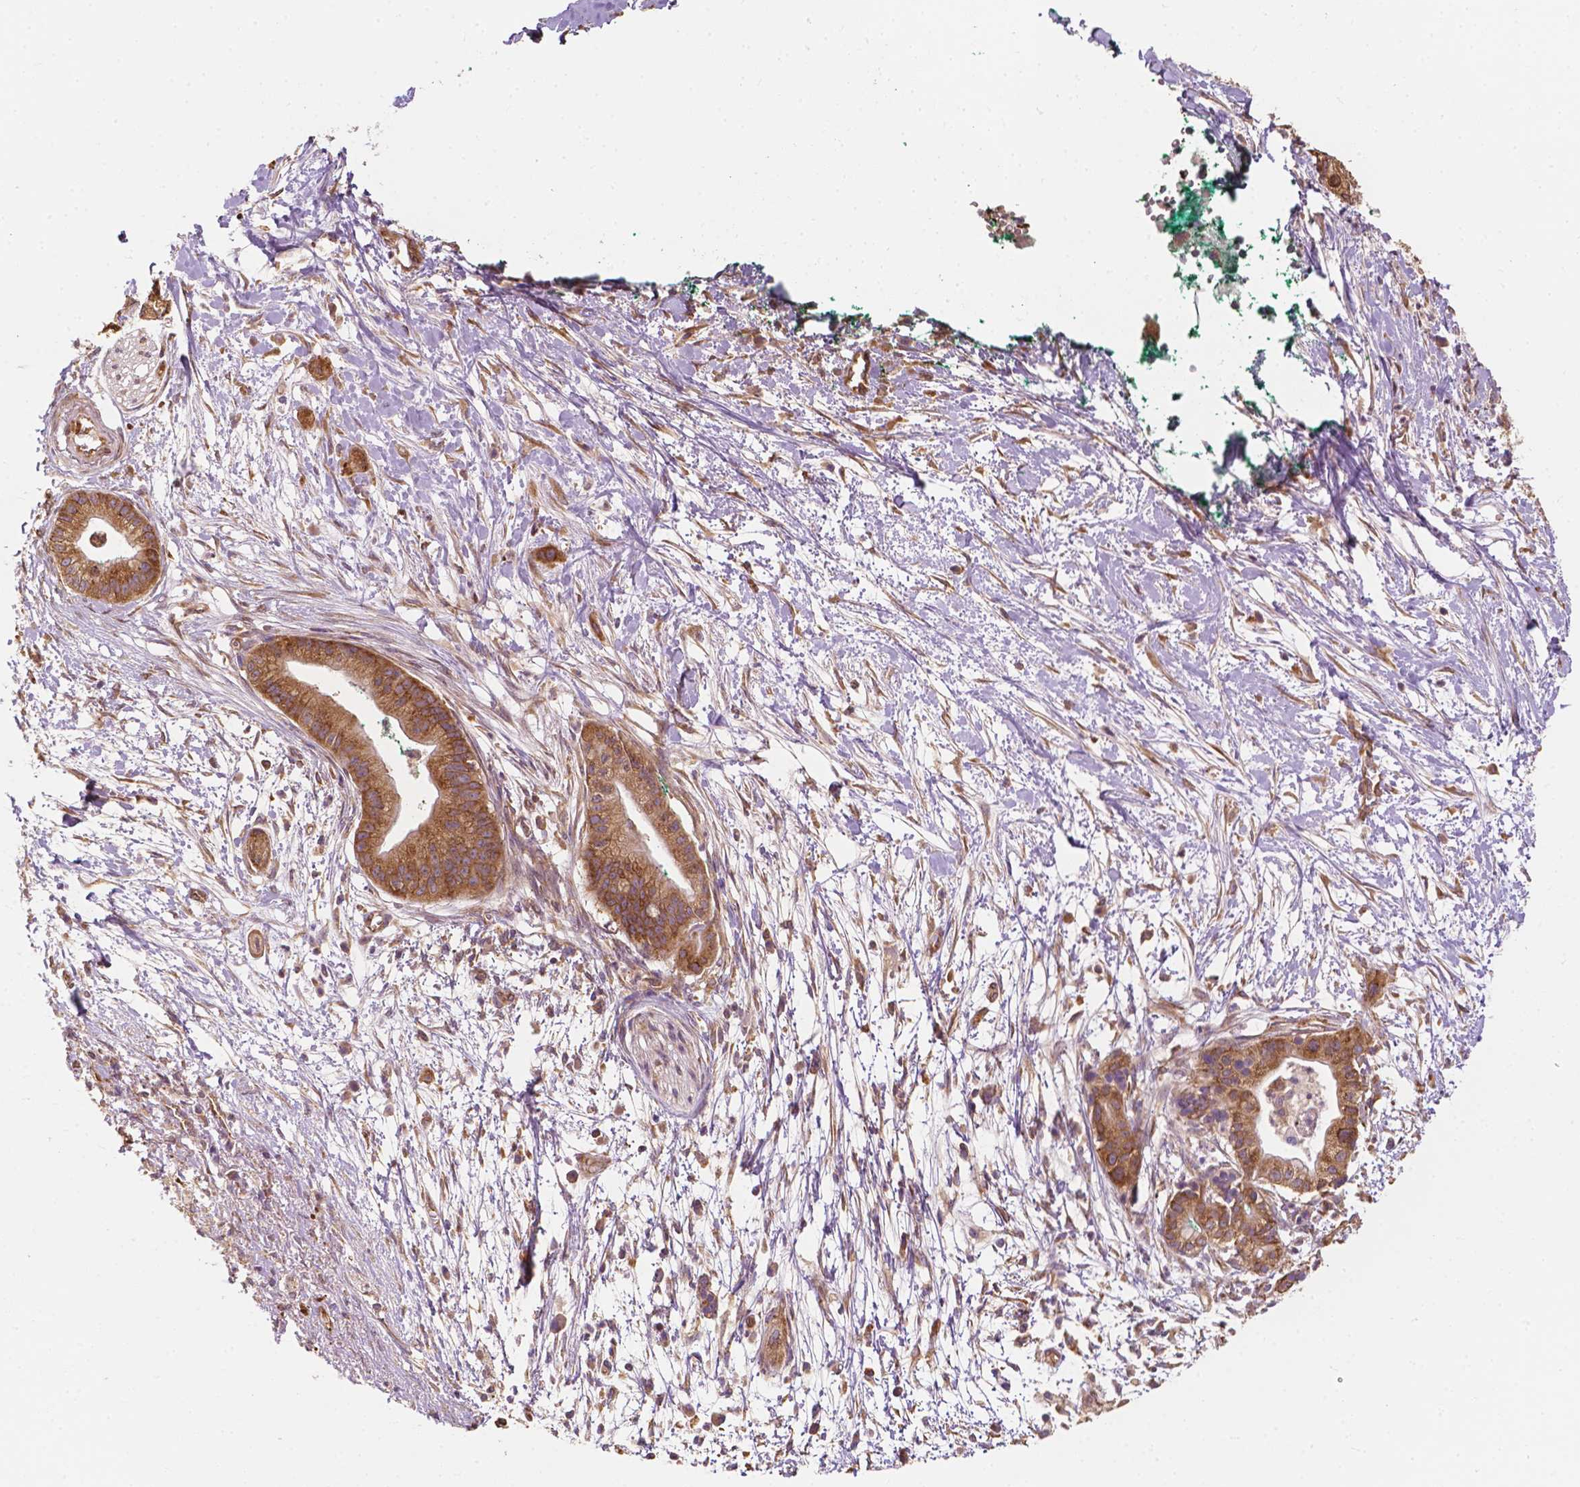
{"staining": {"intensity": "moderate", "quantity": ">75%", "location": "cytoplasmic/membranous"}, "tissue": "pancreatic cancer", "cell_type": "Tumor cells", "image_type": "cancer", "snomed": [{"axis": "morphology", "description": "Normal tissue, NOS"}, {"axis": "morphology", "description": "Adenocarcinoma, NOS"}, {"axis": "topography", "description": "Lymph node"}, {"axis": "topography", "description": "Pancreas"}], "caption": "Human pancreatic cancer stained with a brown dye exhibits moderate cytoplasmic/membranous positive staining in about >75% of tumor cells.", "gene": "G3BP1", "patient": {"sex": "female", "age": 58}}